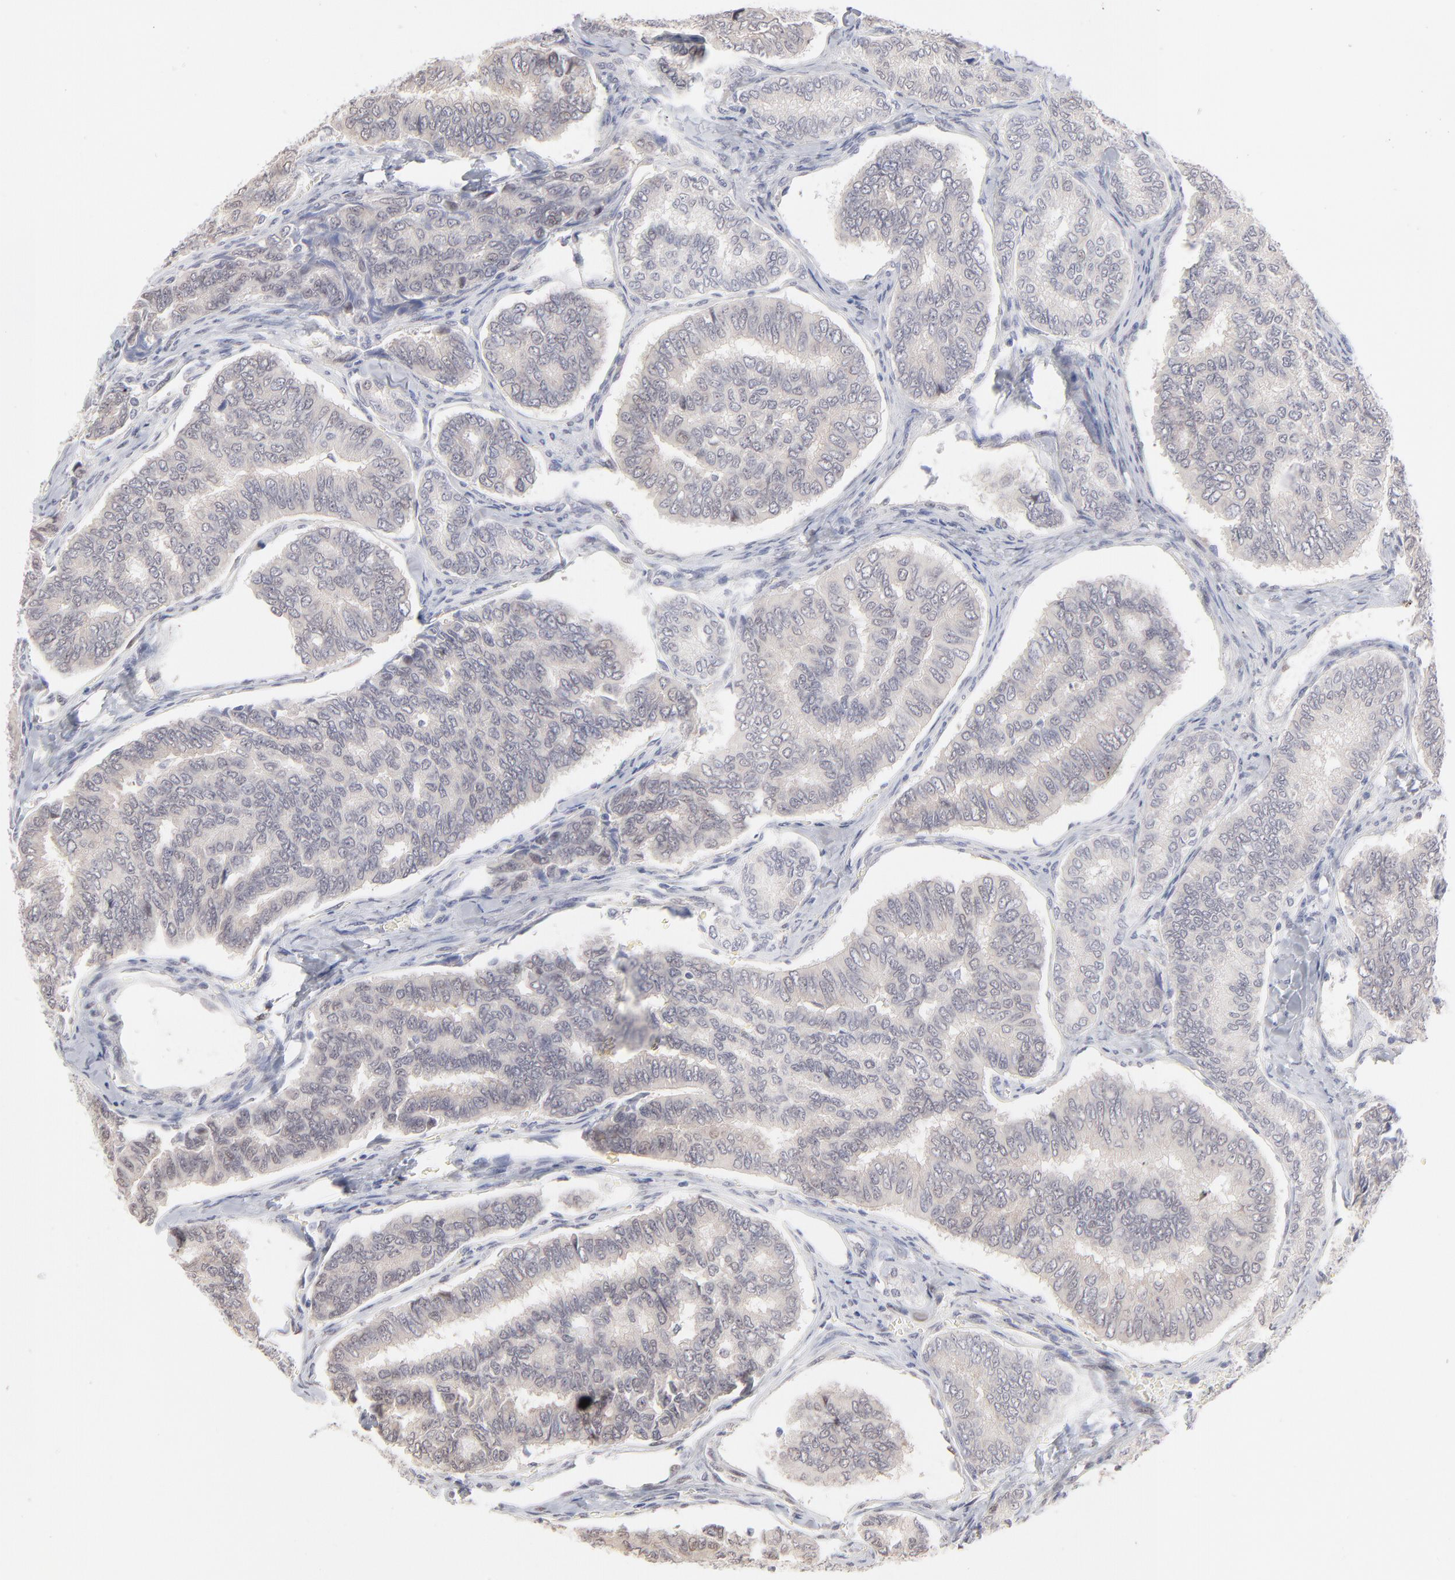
{"staining": {"intensity": "weak", "quantity": "<25%", "location": "cytoplasmic/membranous,nuclear"}, "tissue": "thyroid cancer", "cell_type": "Tumor cells", "image_type": "cancer", "snomed": [{"axis": "morphology", "description": "Papillary adenocarcinoma, NOS"}, {"axis": "topography", "description": "Thyroid gland"}], "caption": "Papillary adenocarcinoma (thyroid) stained for a protein using immunohistochemistry (IHC) demonstrates no positivity tumor cells.", "gene": "RBM3", "patient": {"sex": "female", "age": 35}}